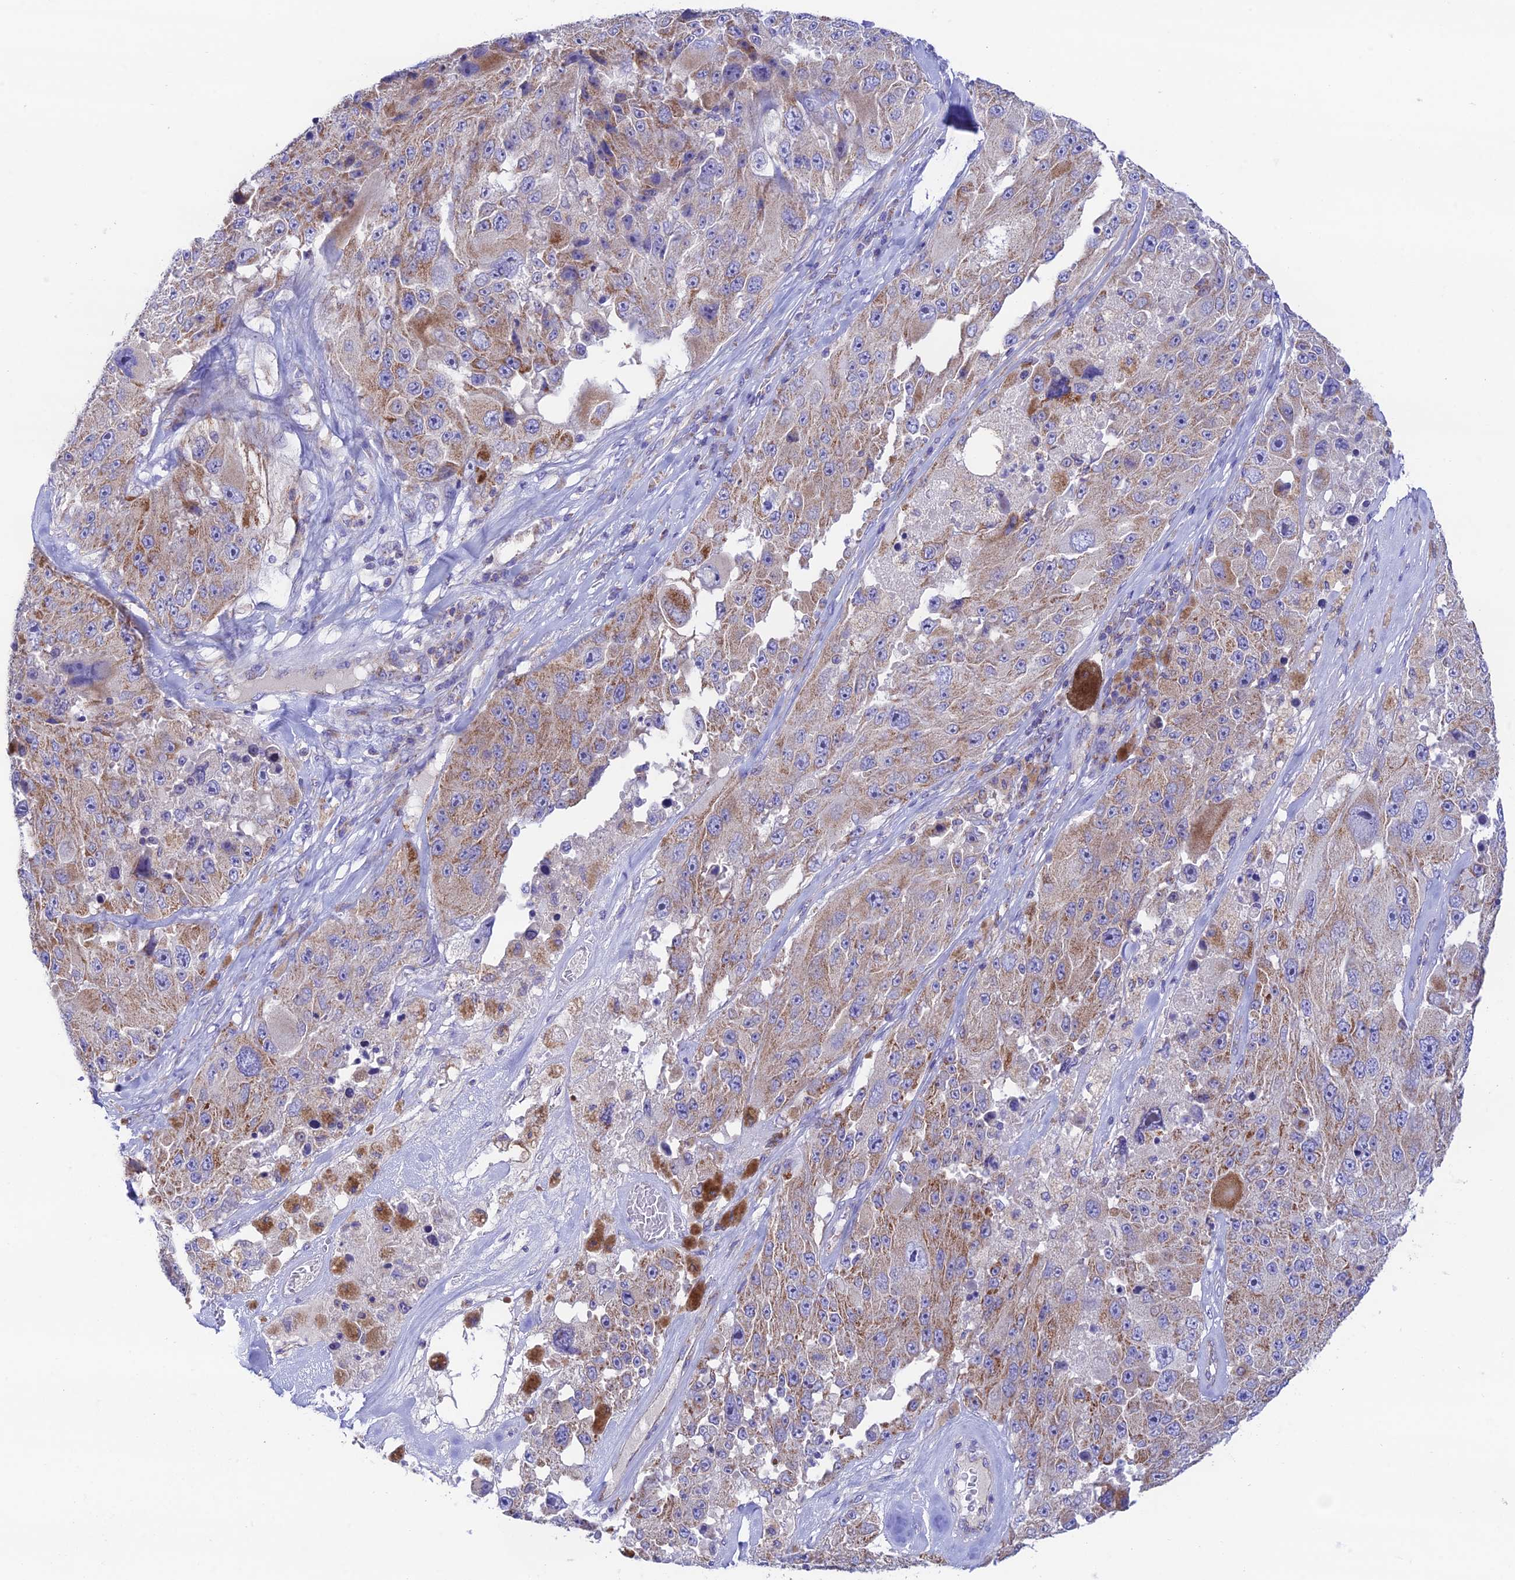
{"staining": {"intensity": "moderate", "quantity": "25%-75%", "location": "cytoplasmic/membranous"}, "tissue": "melanoma", "cell_type": "Tumor cells", "image_type": "cancer", "snomed": [{"axis": "morphology", "description": "Malignant melanoma, Metastatic site"}, {"axis": "topography", "description": "Lymph node"}], "caption": "Tumor cells display moderate cytoplasmic/membranous staining in approximately 25%-75% of cells in melanoma.", "gene": "HSDL2", "patient": {"sex": "male", "age": 62}}